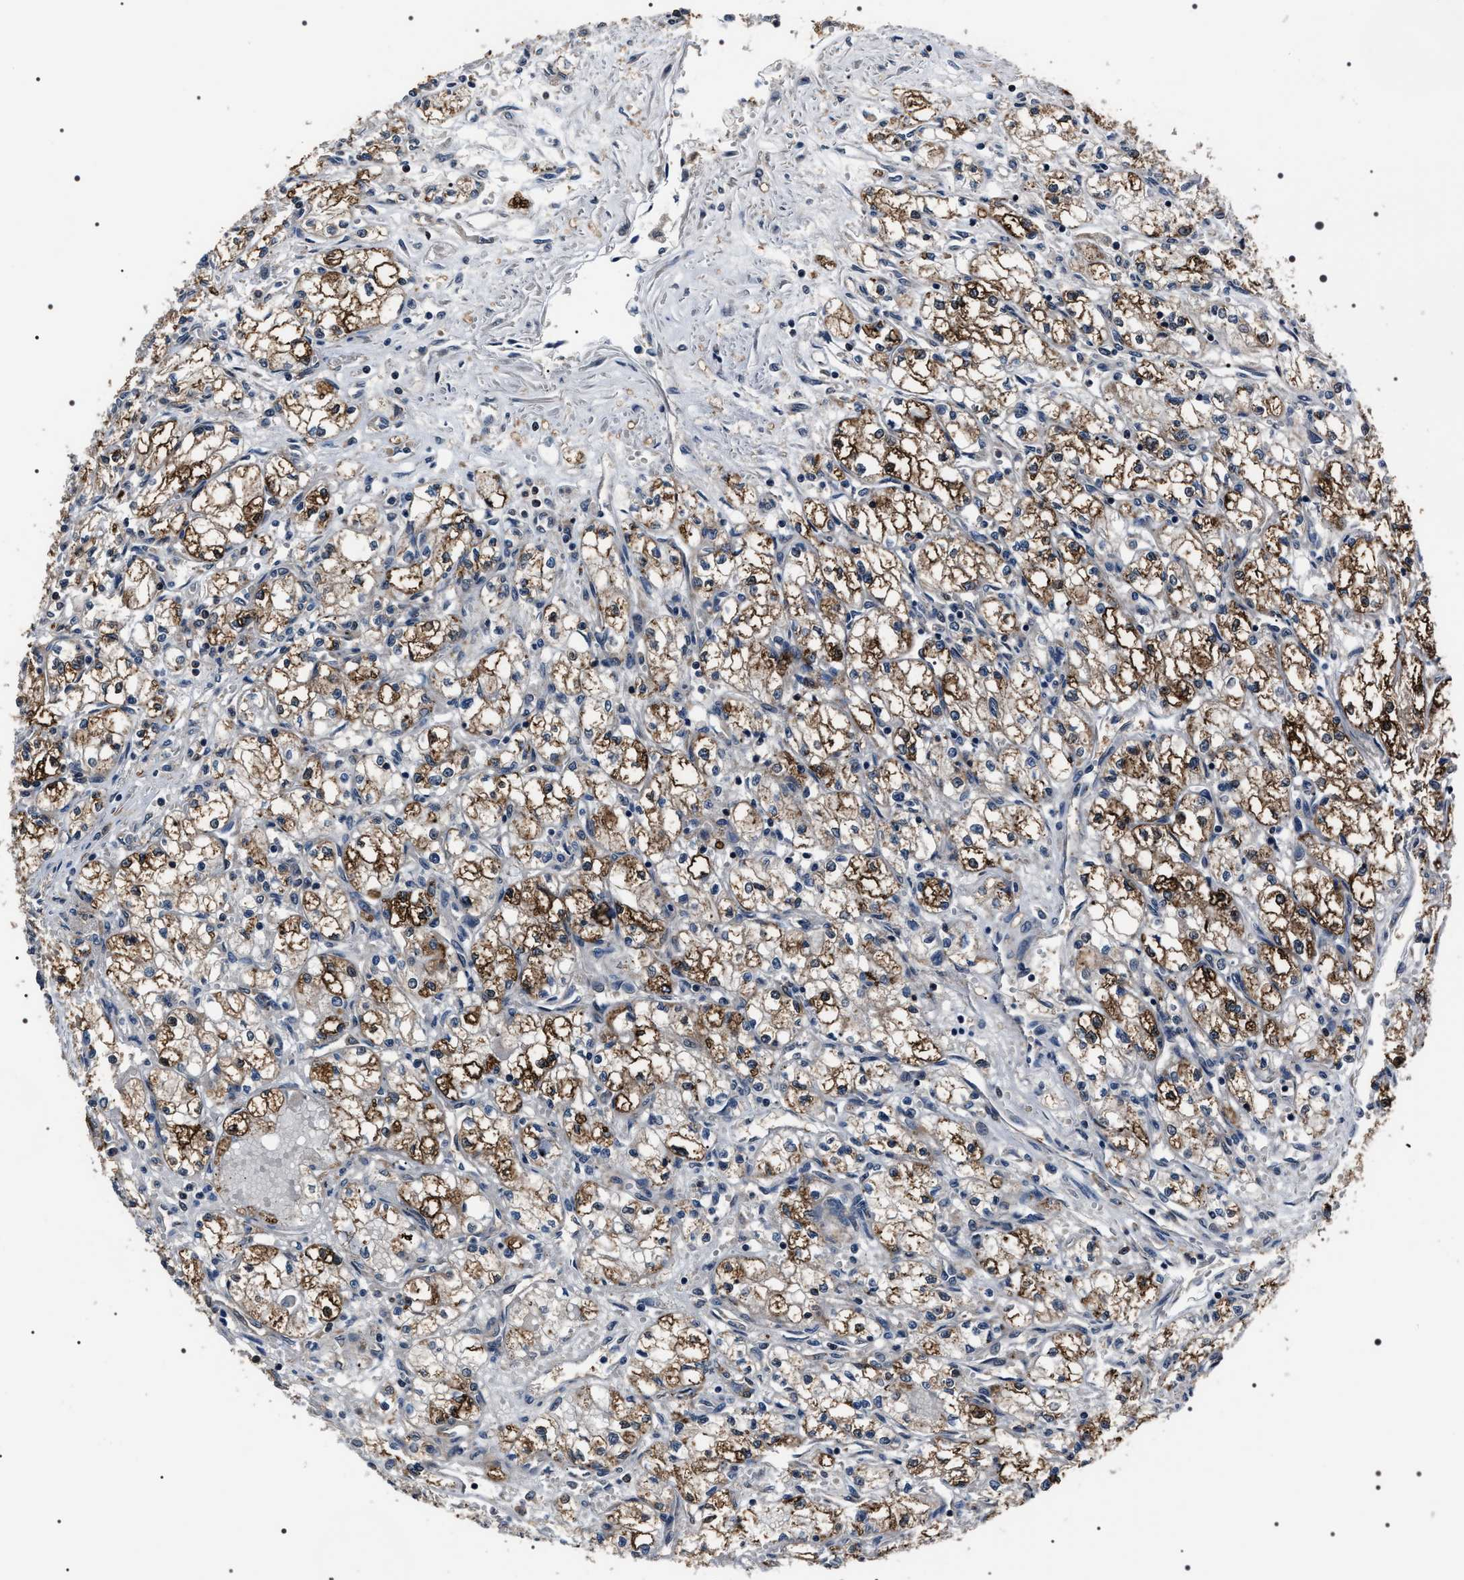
{"staining": {"intensity": "moderate", "quantity": ">75%", "location": "cytoplasmic/membranous"}, "tissue": "renal cancer", "cell_type": "Tumor cells", "image_type": "cancer", "snomed": [{"axis": "morphology", "description": "Normal tissue, NOS"}, {"axis": "morphology", "description": "Adenocarcinoma, NOS"}, {"axis": "topography", "description": "Kidney"}], "caption": "IHC histopathology image of neoplastic tissue: renal cancer (adenocarcinoma) stained using IHC reveals medium levels of moderate protein expression localized specifically in the cytoplasmic/membranous of tumor cells, appearing as a cytoplasmic/membranous brown color.", "gene": "SIPA1", "patient": {"sex": "male", "age": 59}}